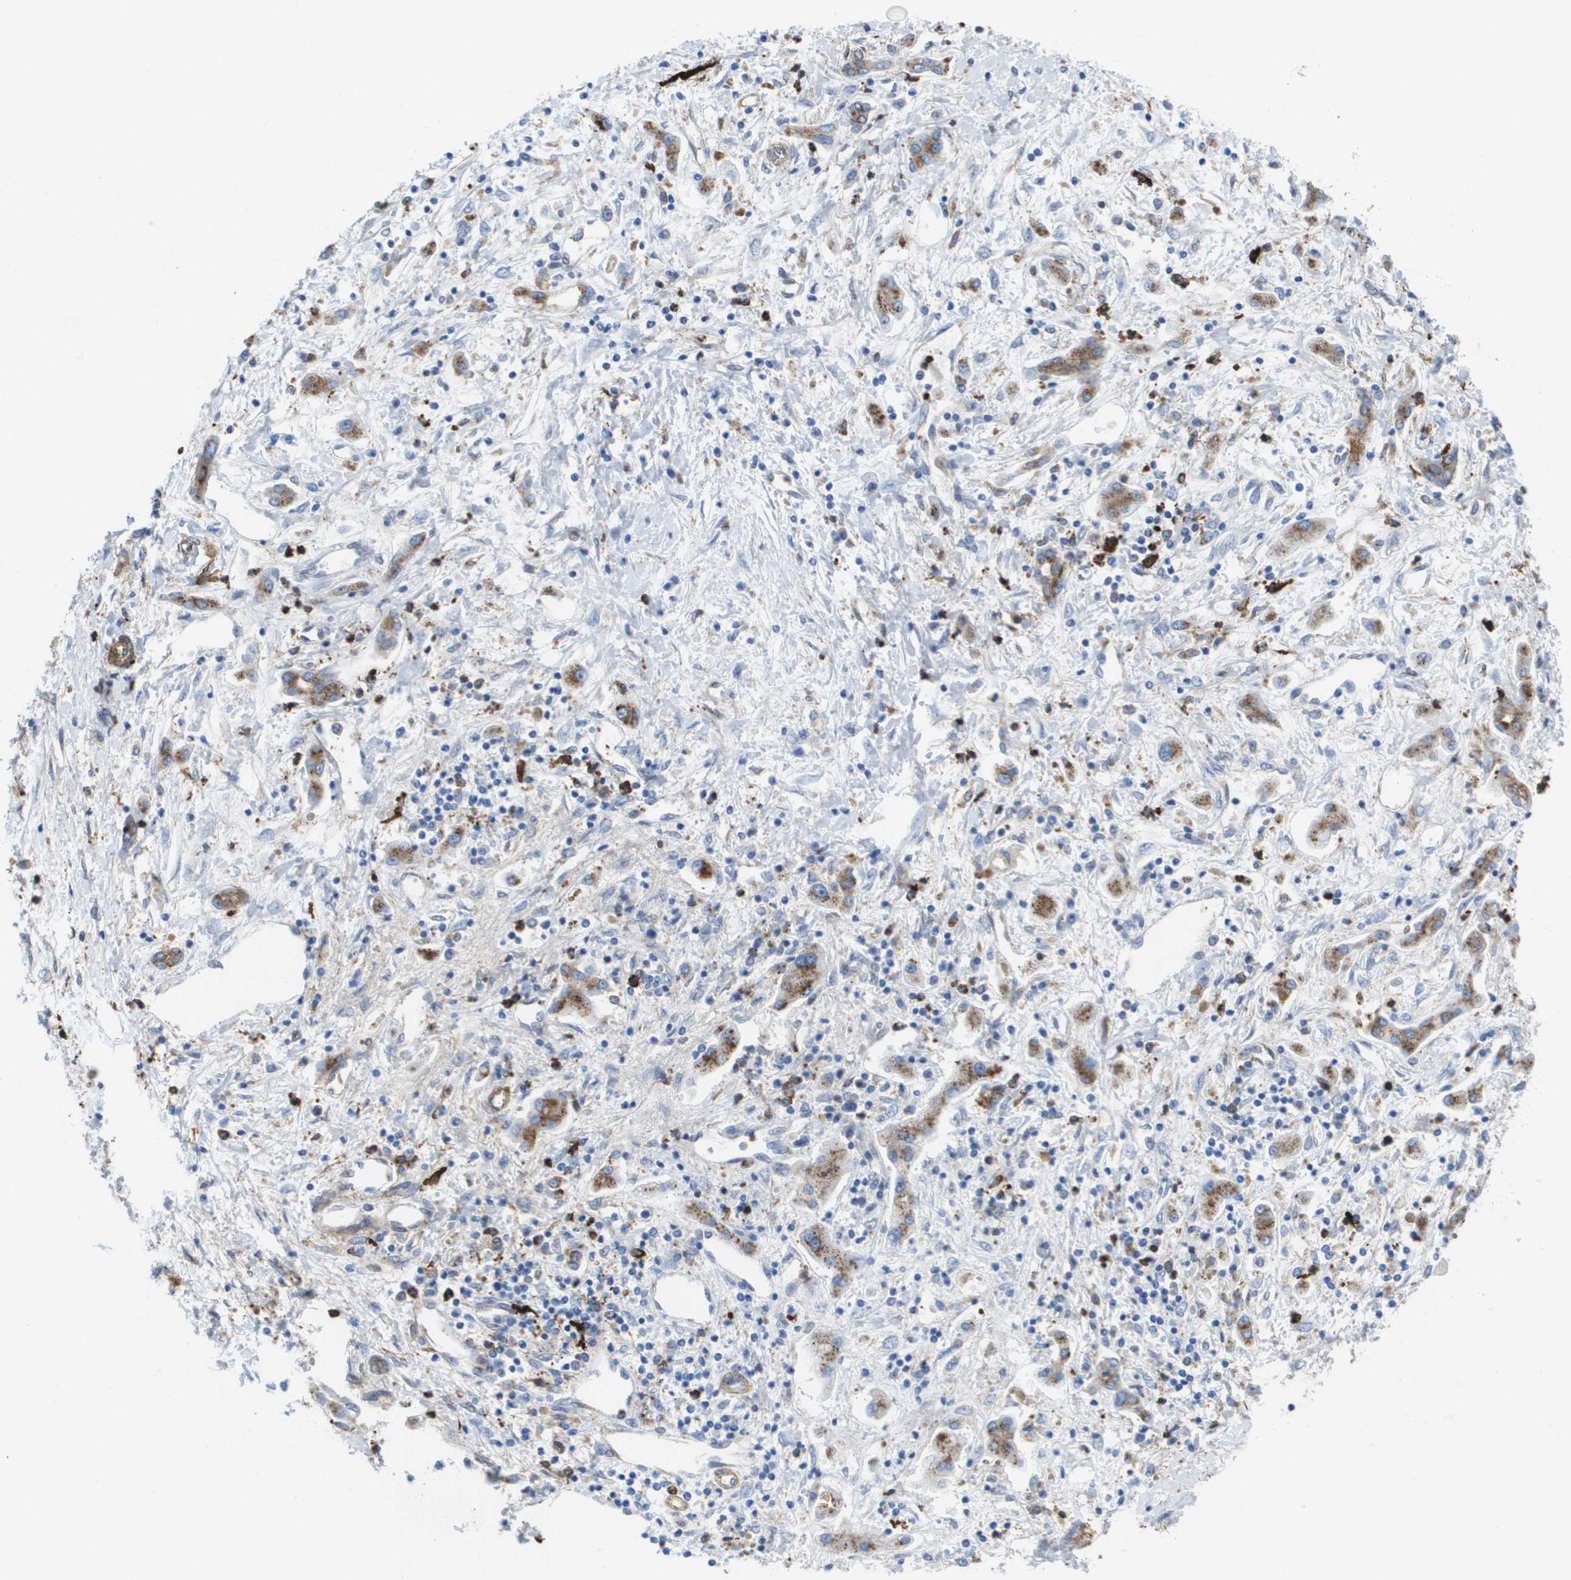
{"staining": {"intensity": "moderate", "quantity": ">75%", "location": "cytoplasmic/membranous"}, "tissue": "liver cancer", "cell_type": "Tumor cells", "image_type": "cancer", "snomed": [{"axis": "morphology", "description": "Cholangiocarcinoma"}, {"axis": "topography", "description": "Liver"}], "caption": "This histopathology image demonstrates cholangiocarcinoma (liver) stained with IHC to label a protein in brown. The cytoplasmic/membranous of tumor cells show moderate positivity for the protein. Nuclei are counter-stained blue.", "gene": "SLC37A2", "patient": {"sex": "male", "age": 50}}